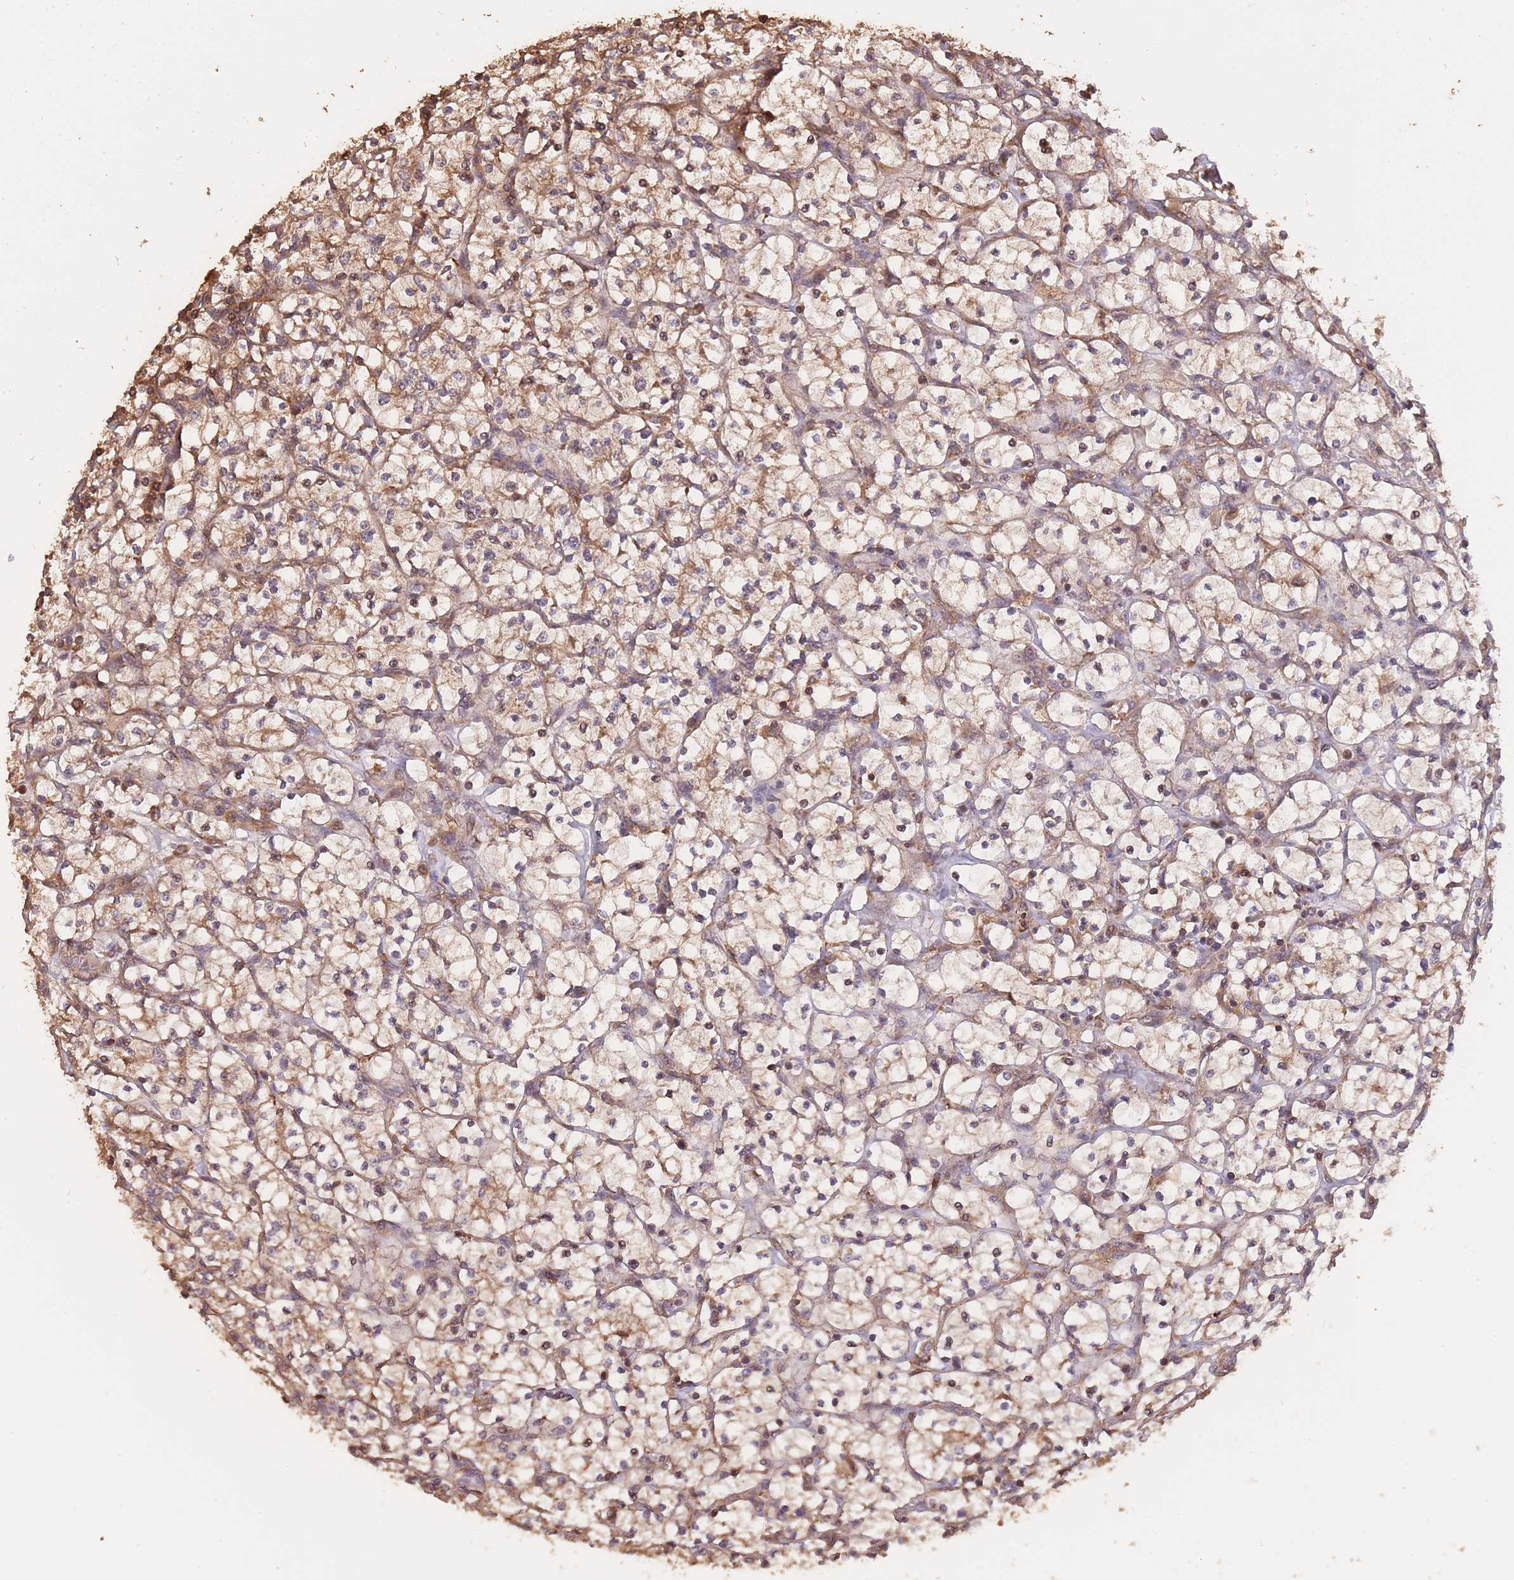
{"staining": {"intensity": "moderate", "quantity": "<25%", "location": "nuclear"}, "tissue": "renal cancer", "cell_type": "Tumor cells", "image_type": "cancer", "snomed": [{"axis": "morphology", "description": "Adenocarcinoma, NOS"}, {"axis": "topography", "description": "Kidney"}], "caption": "Tumor cells reveal moderate nuclear expression in approximately <25% of cells in renal adenocarcinoma.", "gene": "ARMH3", "patient": {"sex": "female", "age": 64}}